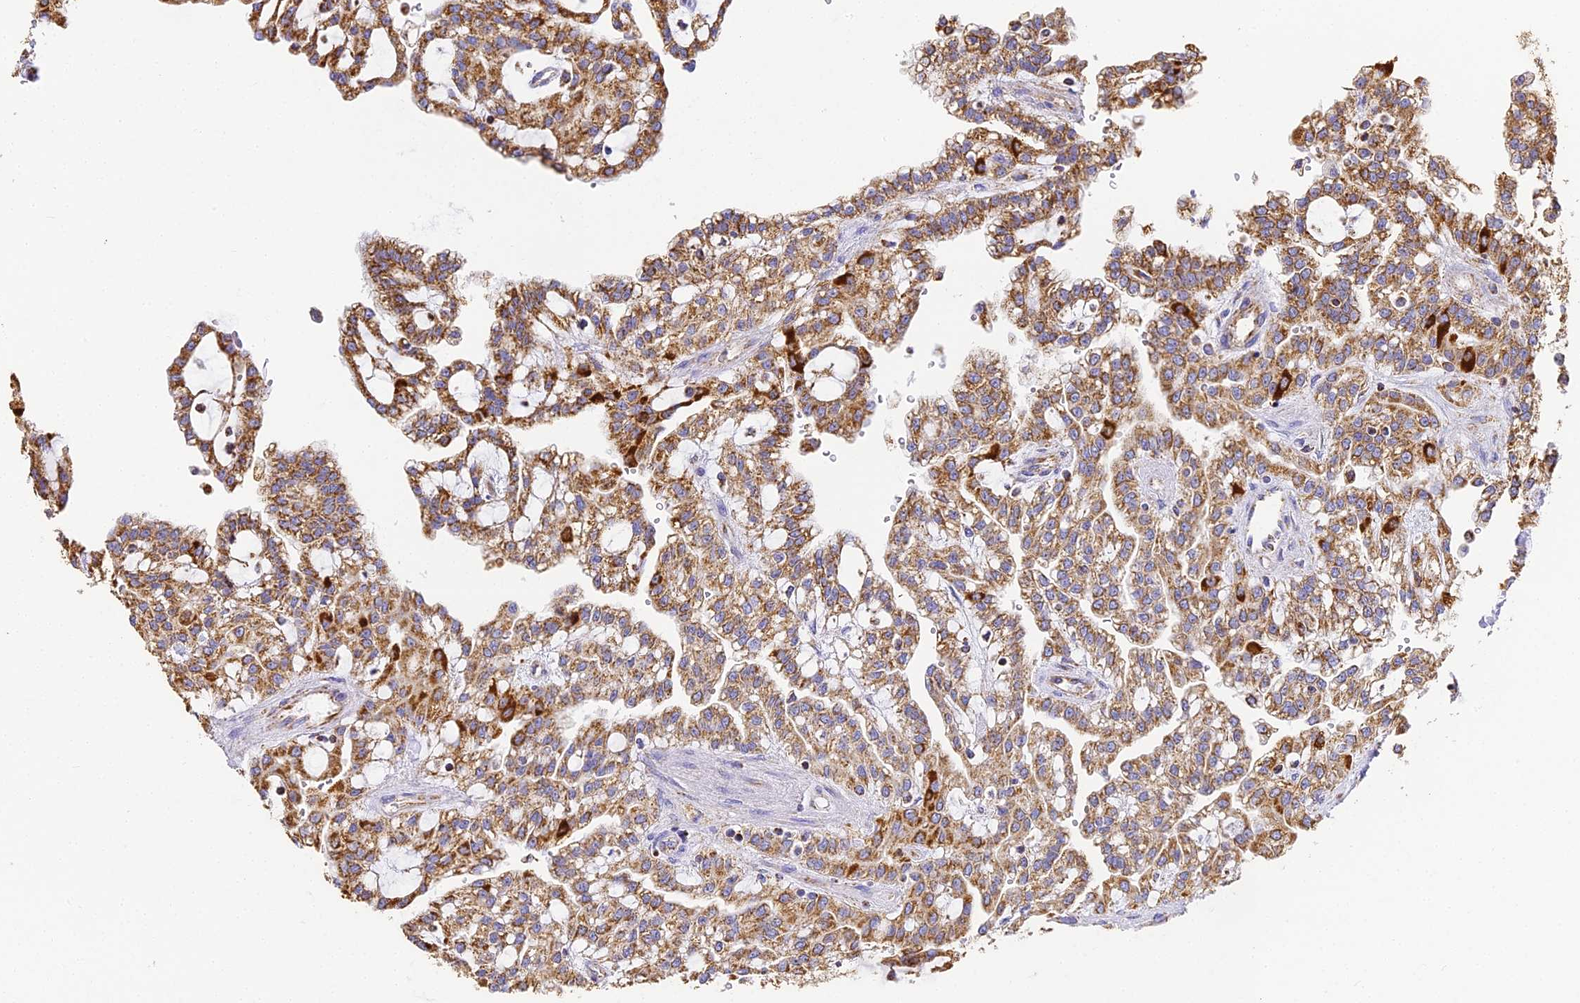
{"staining": {"intensity": "strong", "quantity": ">75%", "location": "cytoplasmic/membranous"}, "tissue": "renal cancer", "cell_type": "Tumor cells", "image_type": "cancer", "snomed": [{"axis": "morphology", "description": "Adenocarcinoma, NOS"}, {"axis": "topography", "description": "Kidney"}], "caption": "DAB immunohistochemical staining of renal cancer exhibits strong cytoplasmic/membranous protein staining in approximately >75% of tumor cells.", "gene": "COX6C", "patient": {"sex": "male", "age": 63}}